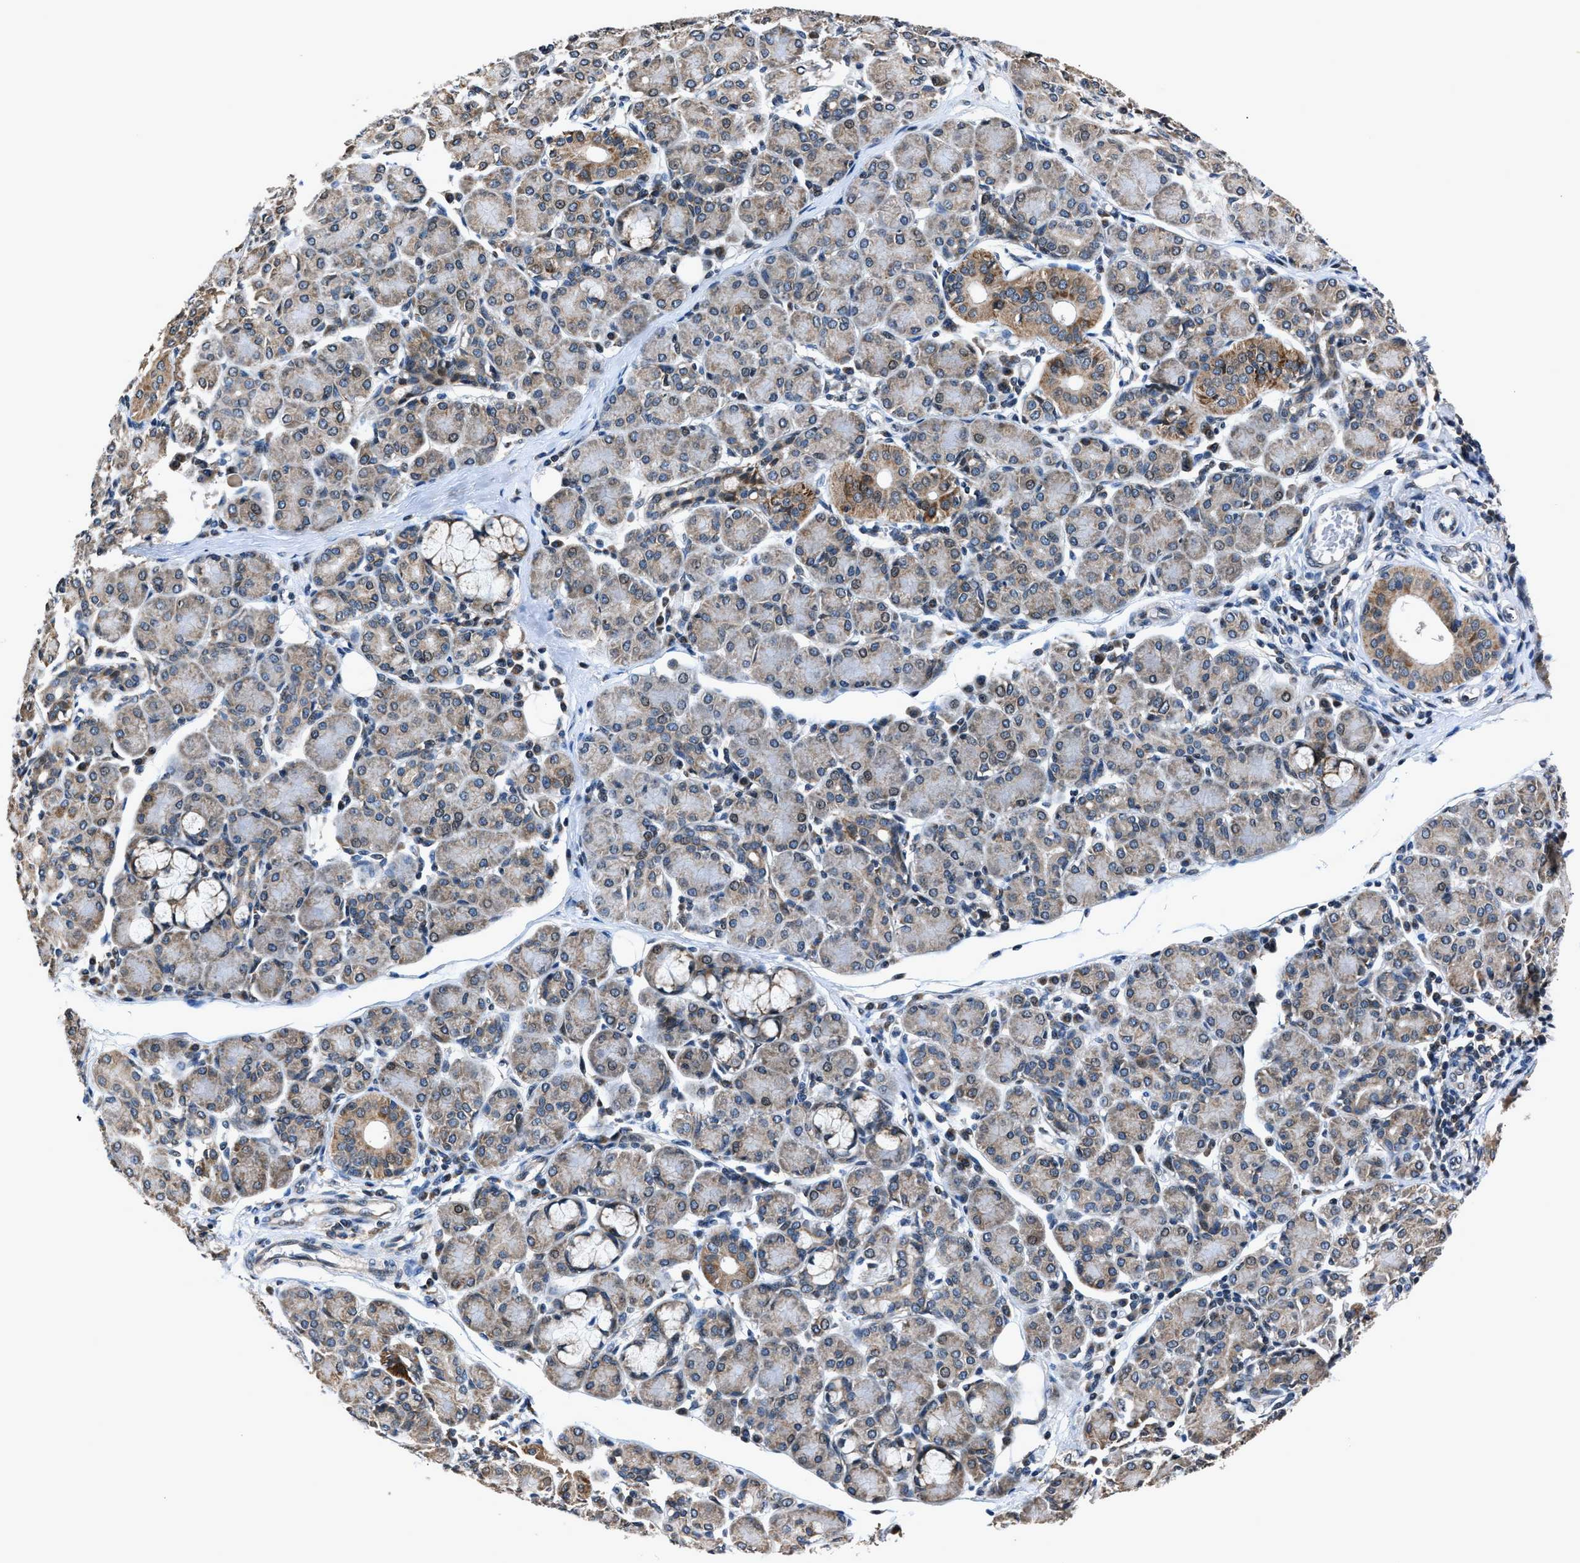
{"staining": {"intensity": "moderate", "quantity": "25%-75%", "location": "cytoplasmic/membranous"}, "tissue": "salivary gland", "cell_type": "Glandular cells", "image_type": "normal", "snomed": [{"axis": "morphology", "description": "Normal tissue, NOS"}, {"axis": "morphology", "description": "Inflammation, NOS"}, {"axis": "topography", "description": "Lymph node"}, {"axis": "topography", "description": "Salivary gland"}], "caption": "Protein staining of benign salivary gland demonstrates moderate cytoplasmic/membranous staining in about 25%-75% of glandular cells. (DAB (3,3'-diaminobenzidine) IHC, brown staining for protein, blue staining for nuclei).", "gene": "TNRC18", "patient": {"sex": "male", "age": 3}}